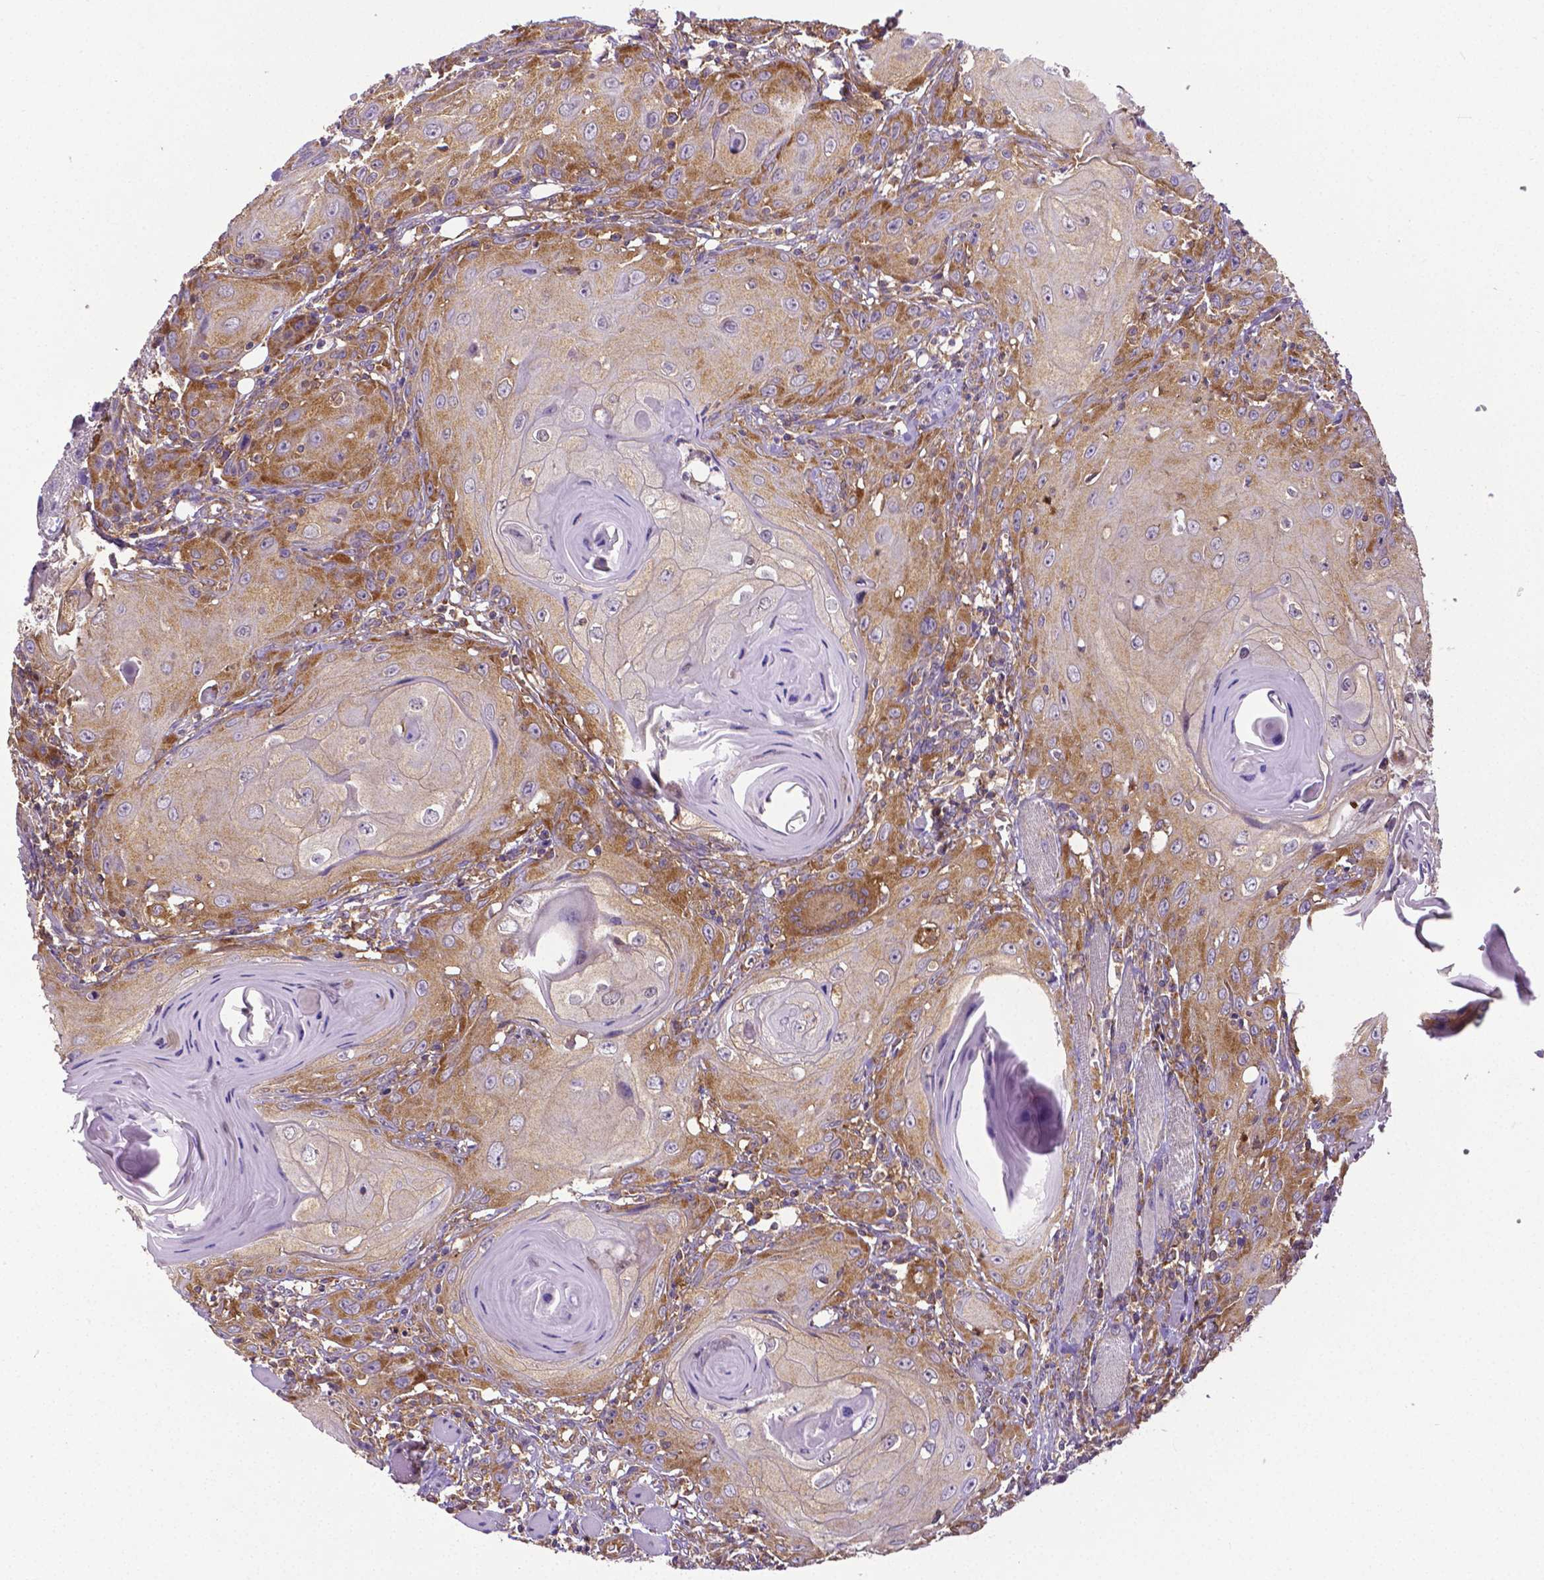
{"staining": {"intensity": "moderate", "quantity": "25%-75%", "location": "cytoplasmic/membranous"}, "tissue": "head and neck cancer", "cell_type": "Tumor cells", "image_type": "cancer", "snomed": [{"axis": "morphology", "description": "Squamous cell carcinoma, NOS"}, {"axis": "topography", "description": "Head-Neck"}], "caption": "A histopathology image of human head and neck cancer (squamous cell carcinoma) stained for a protein demonstrates moderate cytoplasmic/membranous brown staining in tumor cells. (DAB (3,3'-diaminobenzidine) = brown stain, brightfield microscopy at high magnification).", "gene": "DICER1", "patient": {"sex": "female", "age": 80}}